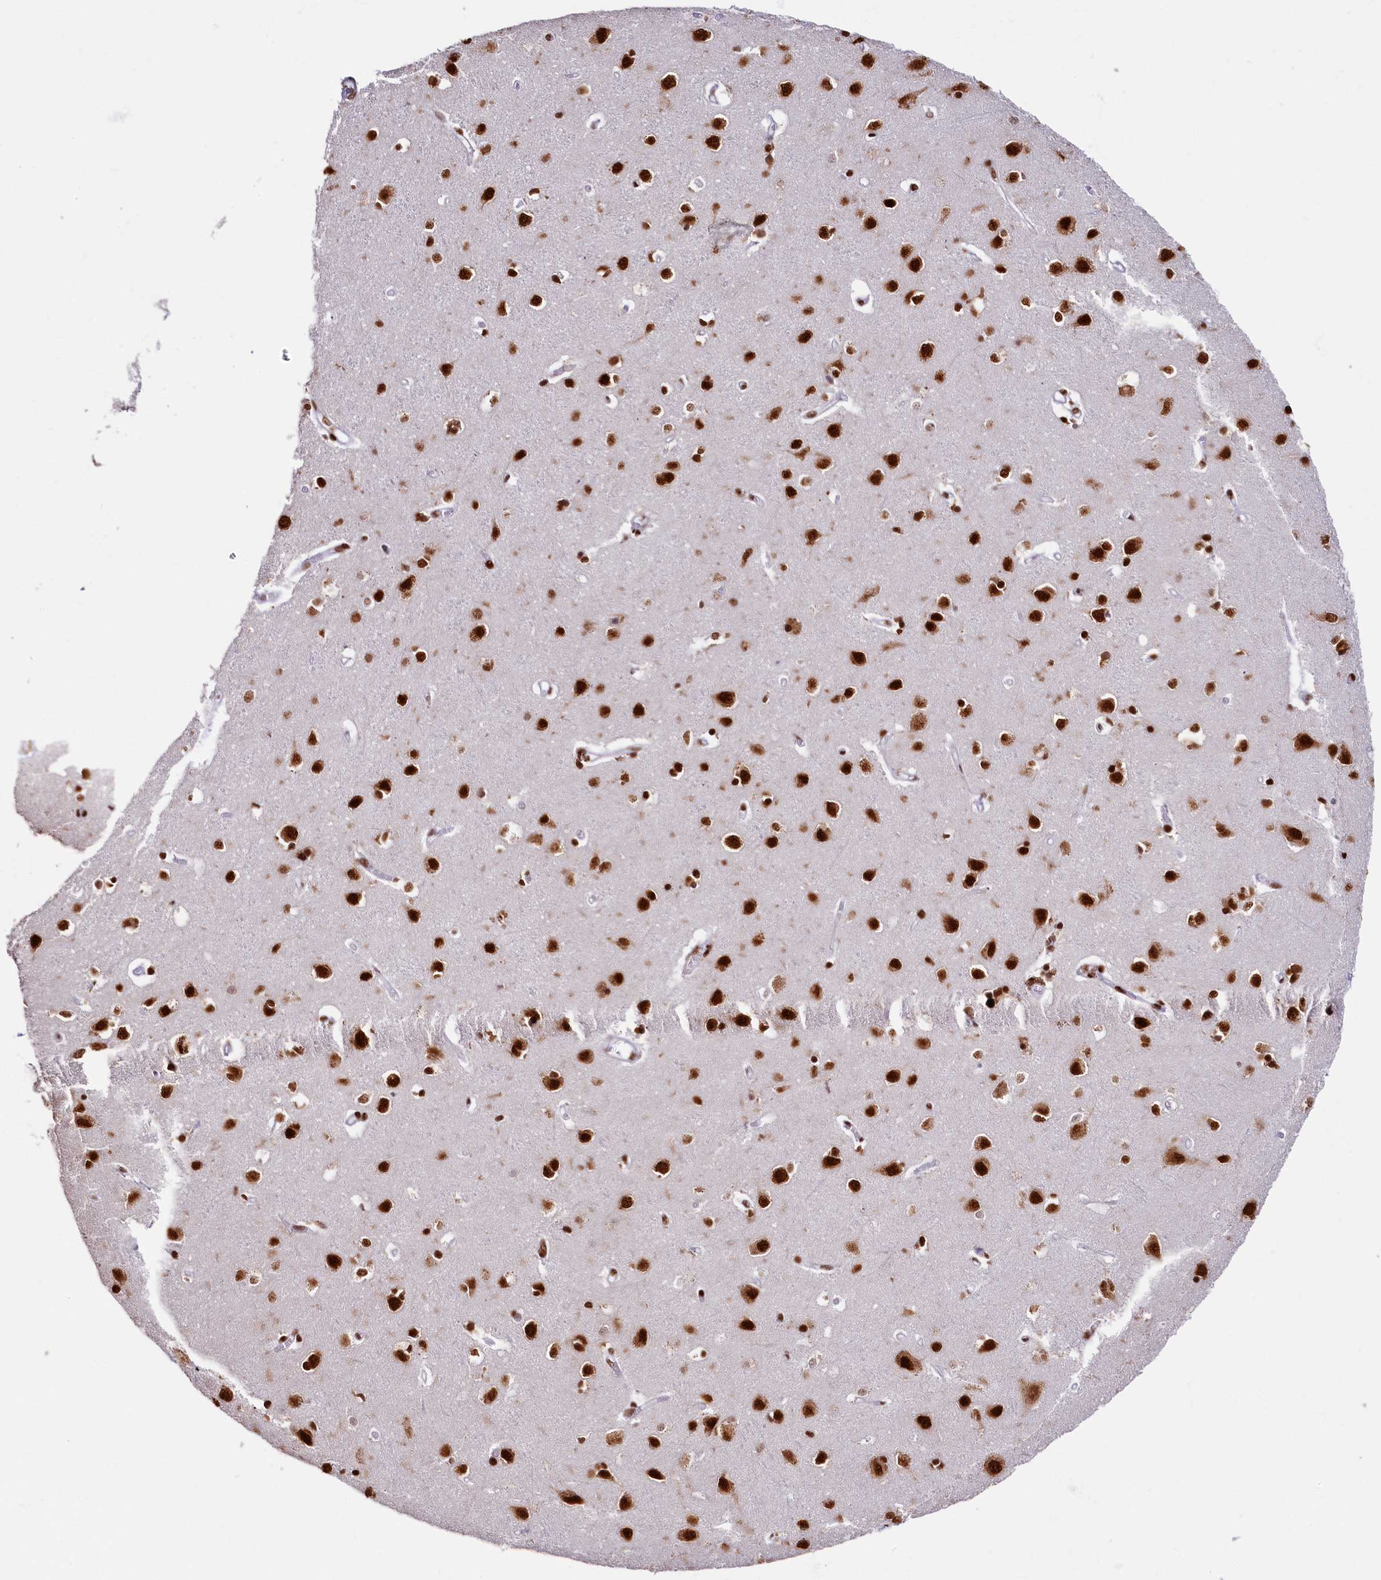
{"staining": {"intensity": "strong", "quantity": ">75%", "location": "nuclear"}, "tissue": "cerebral cortex", "cell_type": "Endothelial cells", "image_type": "normal", "snomed": [{"axis": "morphology", "description": "Normal tissue, NOS"}, {"axis": "topography", "description": "Cerebral cortex"}], "caption": "Human cerebral cortex stained with a protein marker exhibits strong staining in endothelial cells.", "gene": "SNRNP70", "patient": {"sex": "female", "age": 64}}